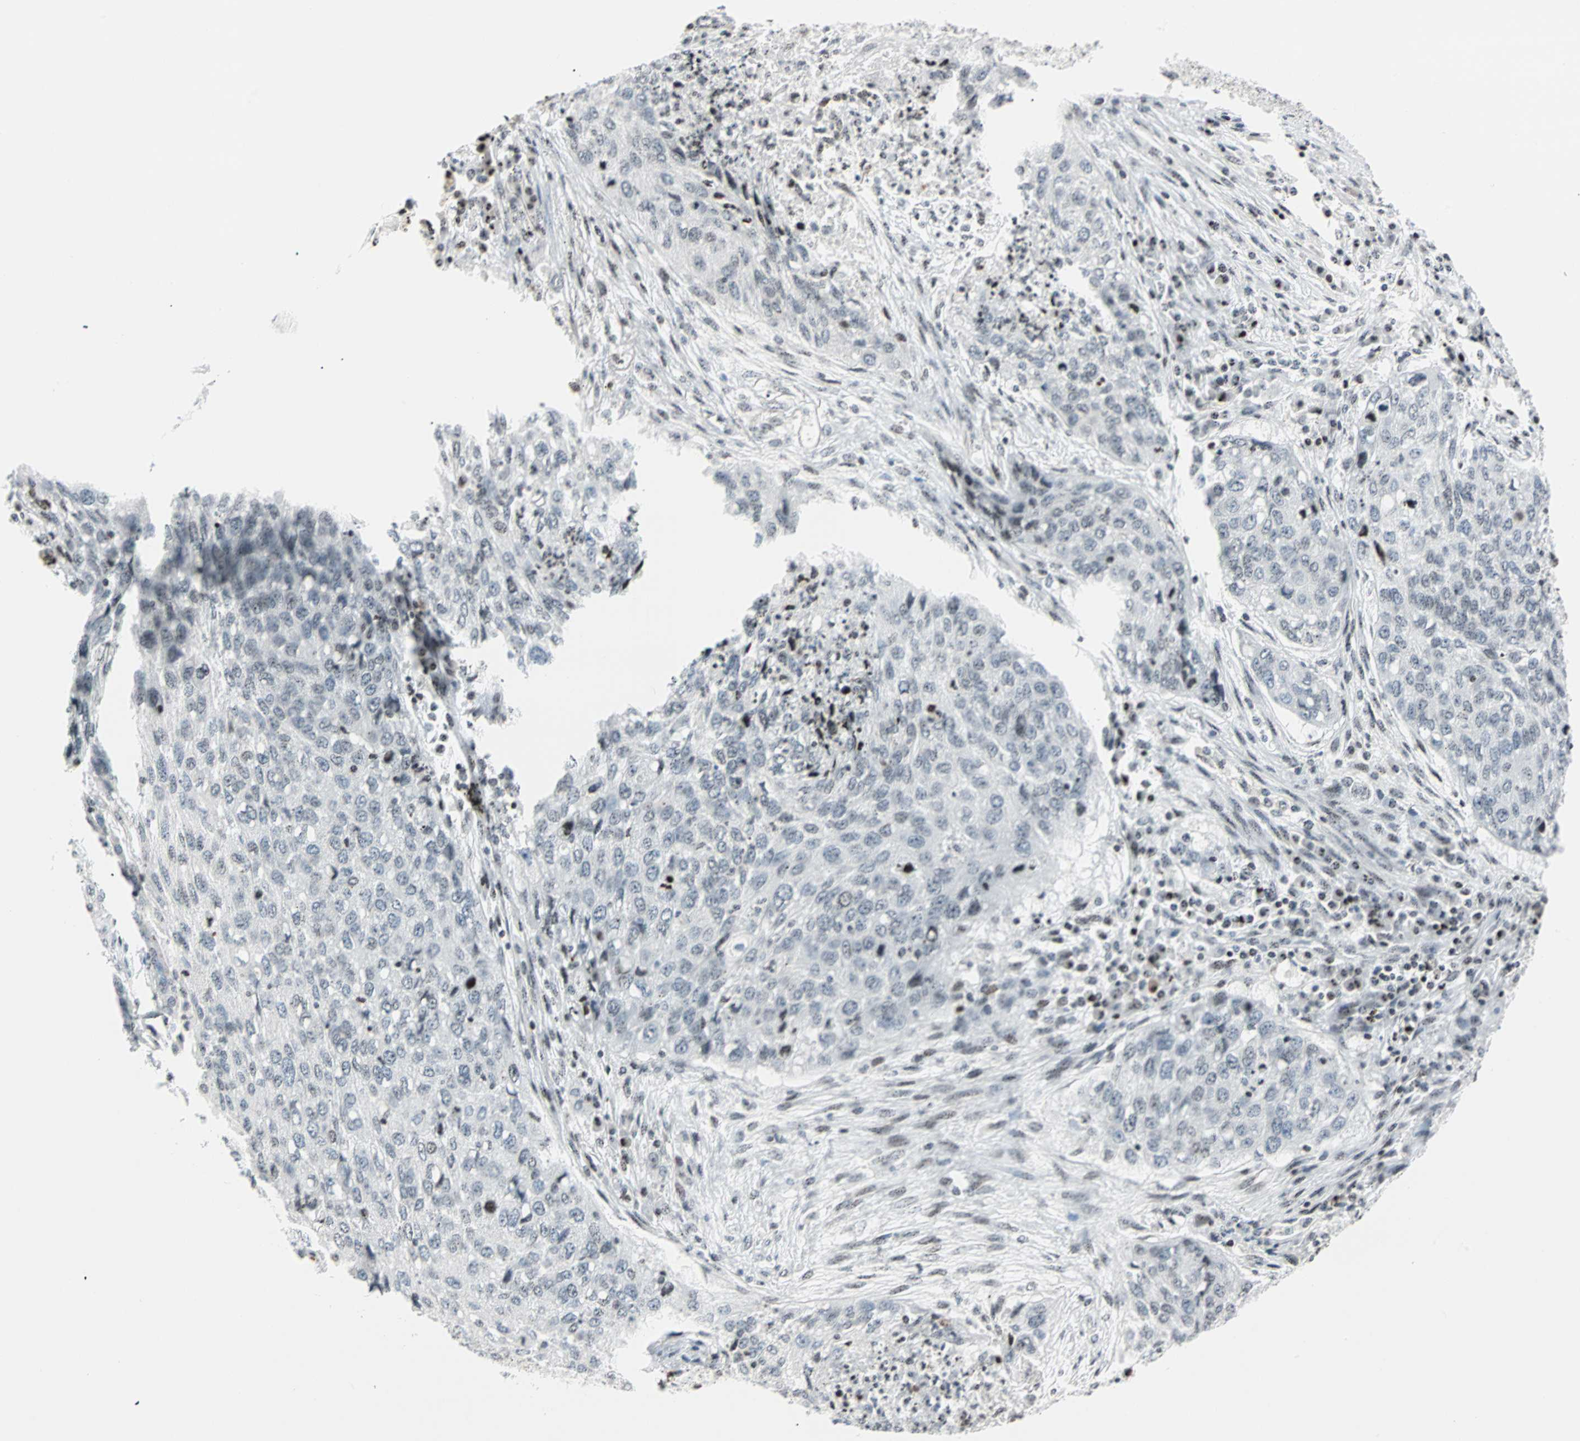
{"staining": {"intensity": "weak", "quantity": "25%-75%", "location": "nuclear"}, "tissue": "lung cancer", "cell_type": "Tumor cells", "image_type": "cancer", "snomed": [{"axis": "morphology", "description": "Squamous cell carcinoma, NOS"}, {"axis": "topography", "description": "Lung"}], "caption": "Human lung squamous cell carcinoma stained with a protein marker shows weak staining in tumor cells.", "gene": "CENPA", "patient": {"sex": "female", "age": 63}}